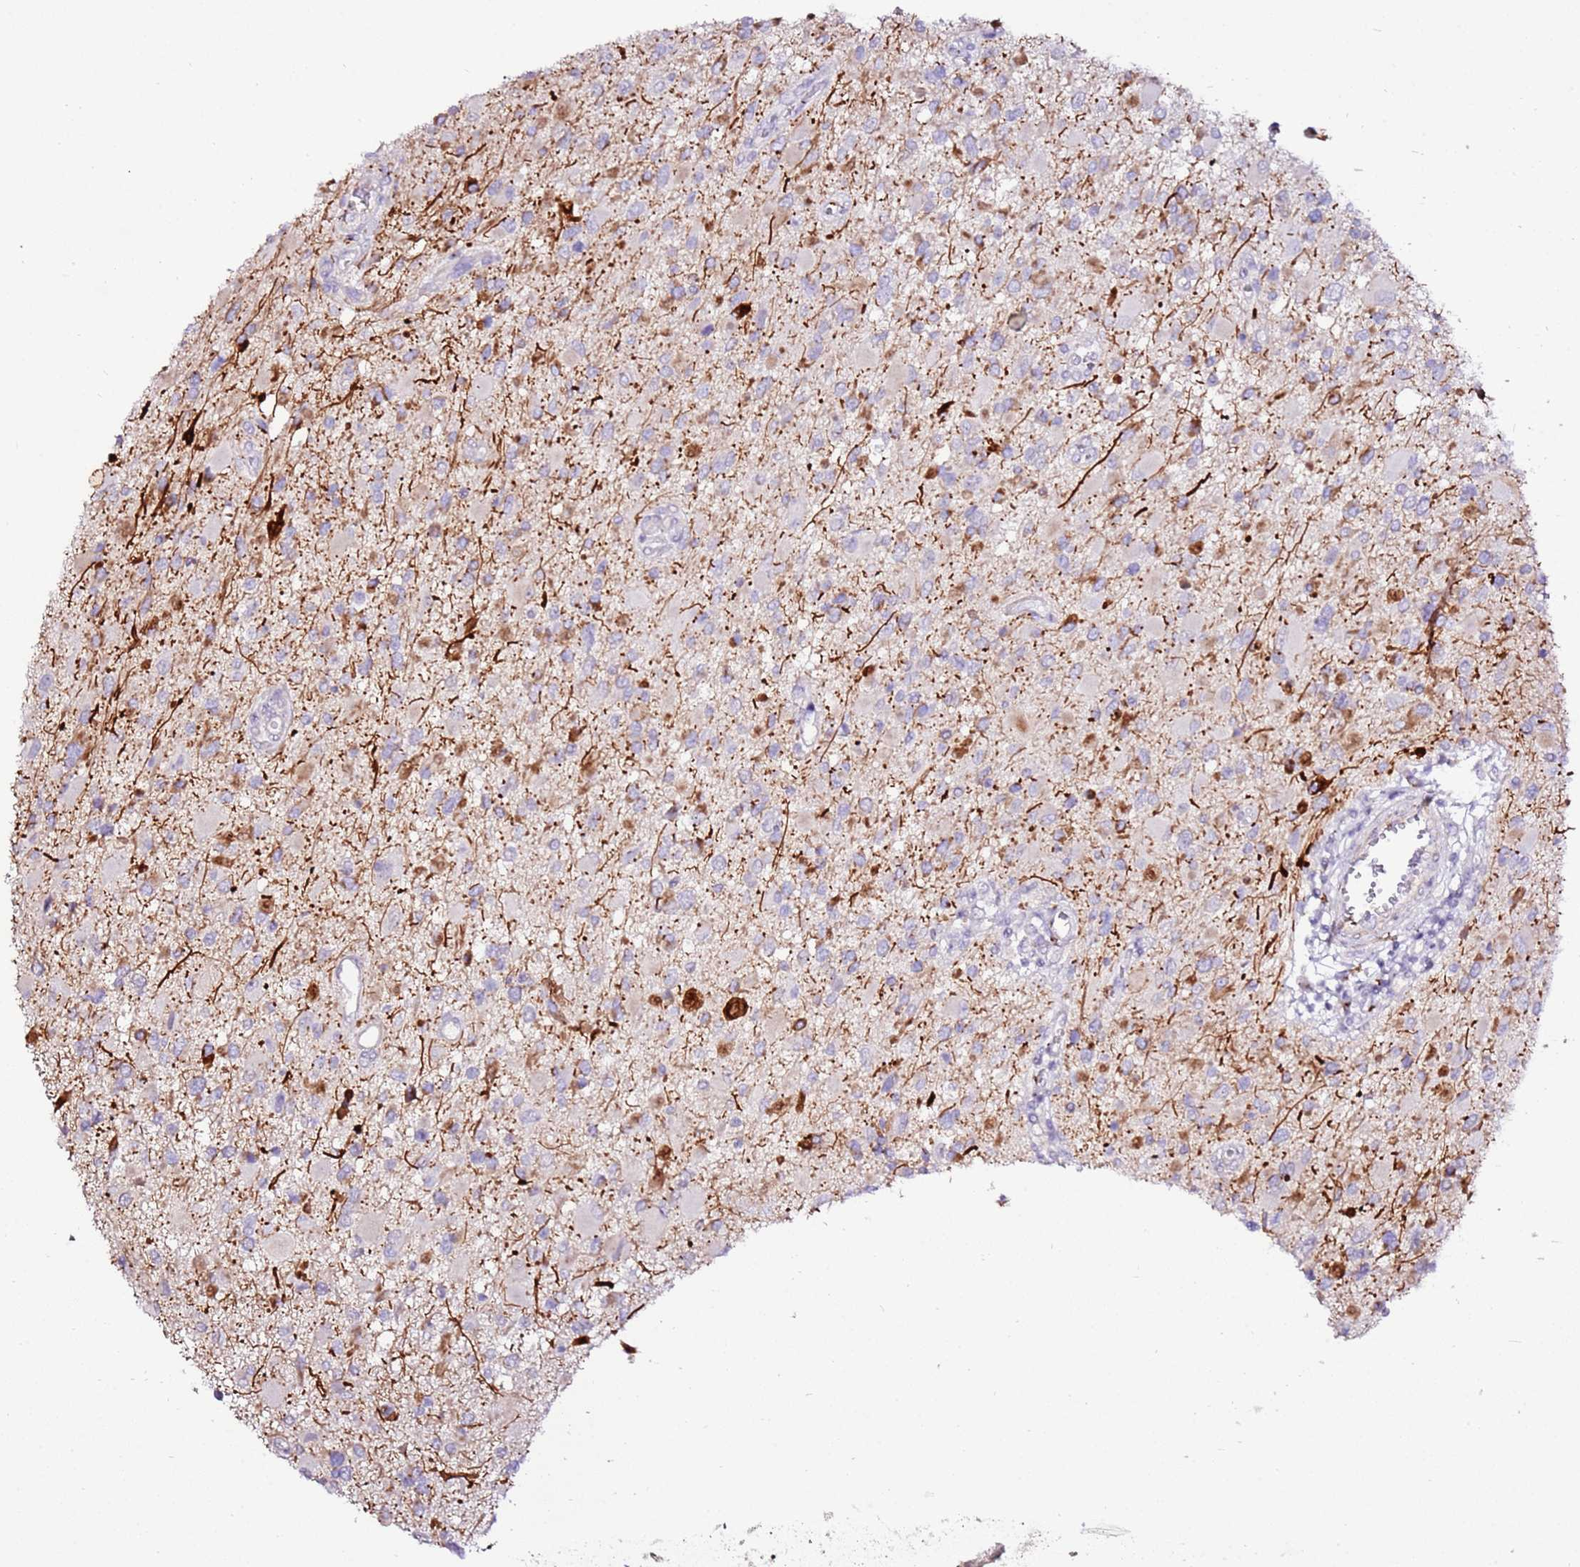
{"staining": {"intensity": "negative", "quantity": "none", "location": "none"}, "tissue": "glioma", "cell_type": "Tumor cells", "image_type": "cancer", "snomed": [{"axis": "morphology", "description": "Glioma, malignant, High grade"}, {"axis": "topography", "description": "Brain"}], "caption": "High power microscopy image of an IHC micrograph of glioma, revealing no significant staining in tumor cells. Brightfield microscopy of IHC stained with DAB (3,3'-diaminobenzidine) (brown) and hematoxylin (blue), captured at high magnification.", "gene": "ART5", "patient": {"sex": "male", "age": 53}}